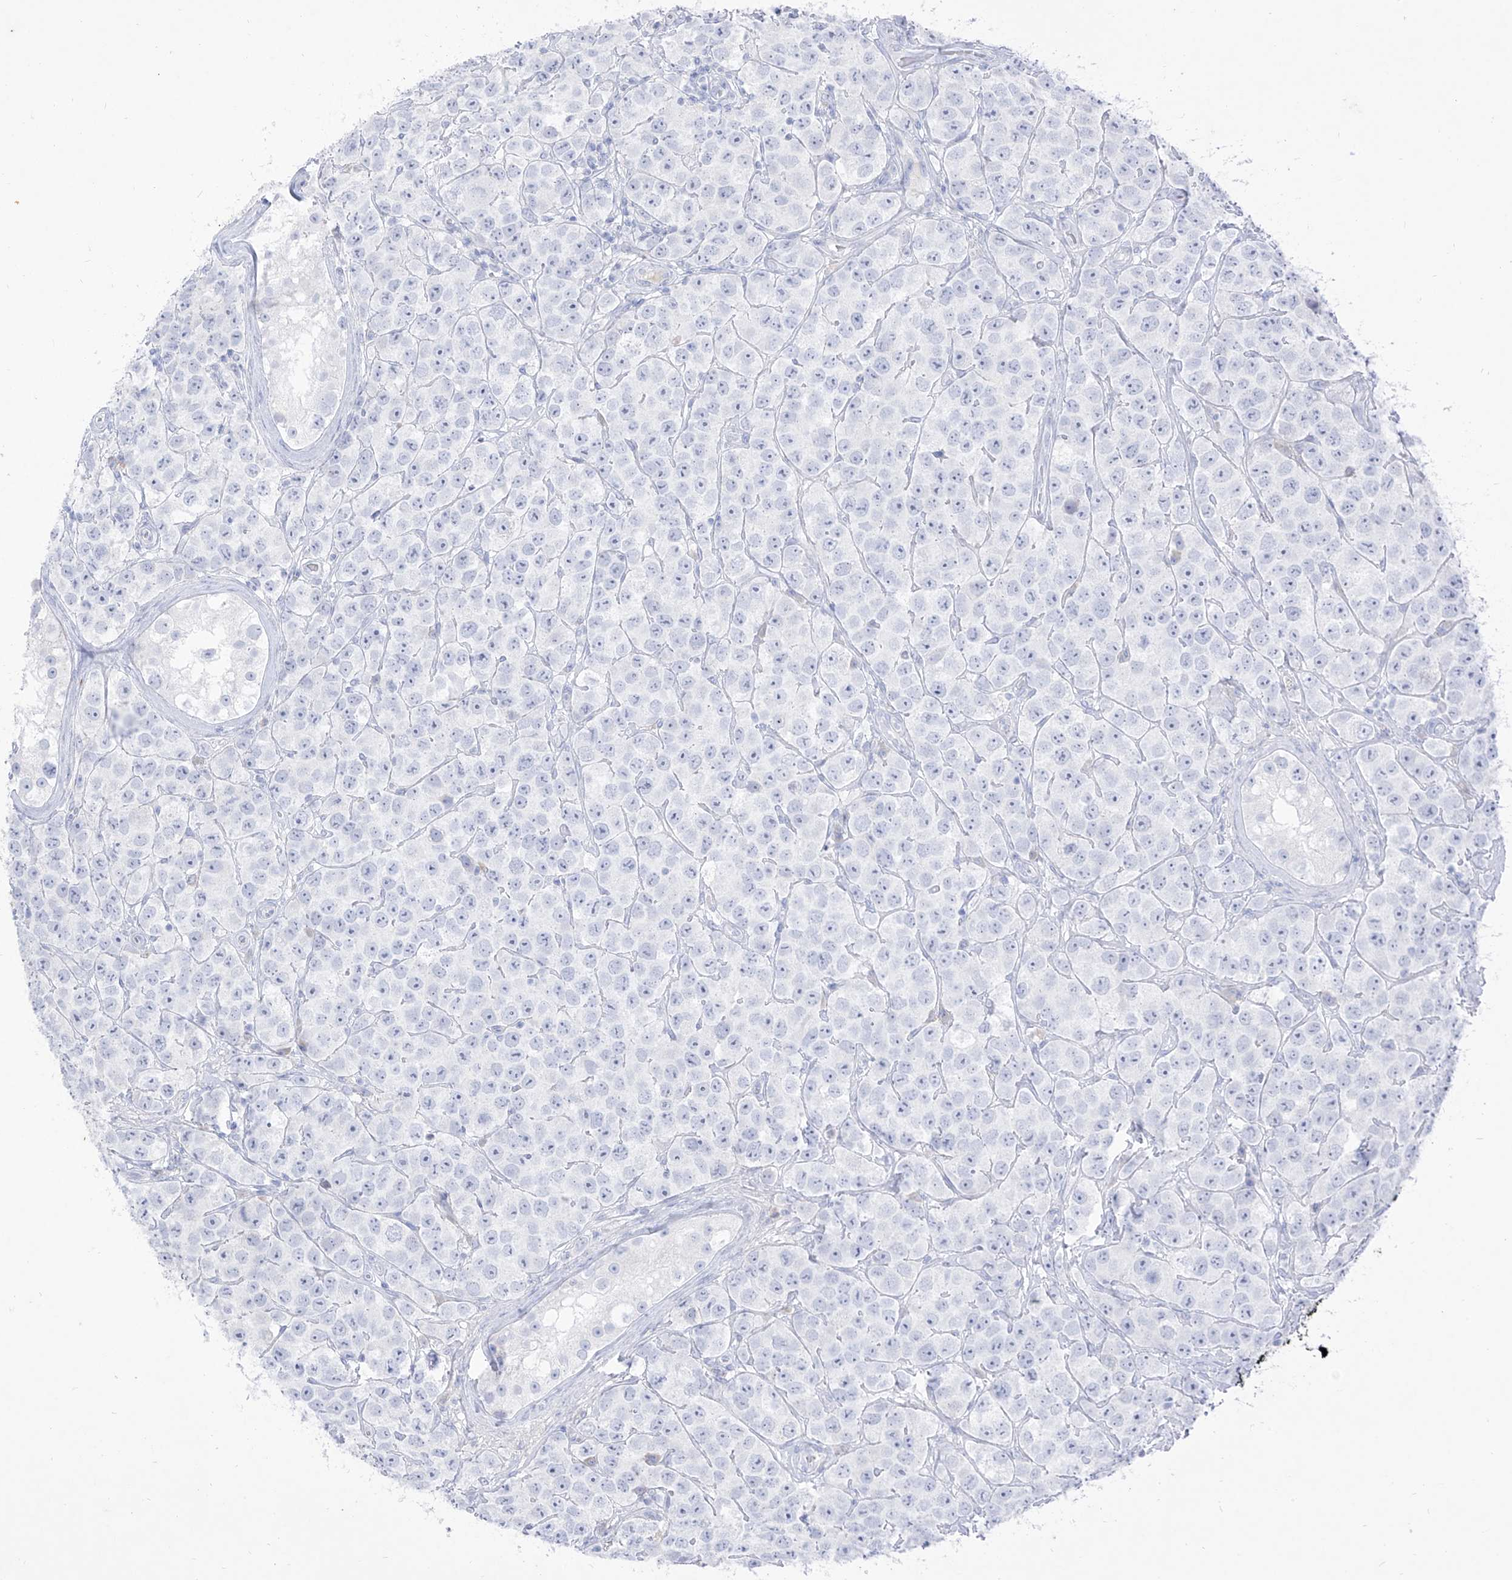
{"staining": {"intensity": "negative", "quantity": "none", "location": "none"}, "tissue": "testis cancer", "cell_type": "Tumor cells", "image_type": "cancer", "snomed": [{"axis": "morphology", "description": "Seminoma, NOS"}, {"axis": "topography", "description": "Testis"}], "caption": "This image is of testis cancer (seminoma) stained with IHC to label a protein in brown with the nuclei are counter-stained blue. There is no staining in tumor cells. Brightfield microscopy of immunohistochemistry (IHC) stained with DAB (brown) and hematoxylin (blue), captured at high magnification.", "gene": "TGM4", "patient": {"sex": "male", "age": 28}}